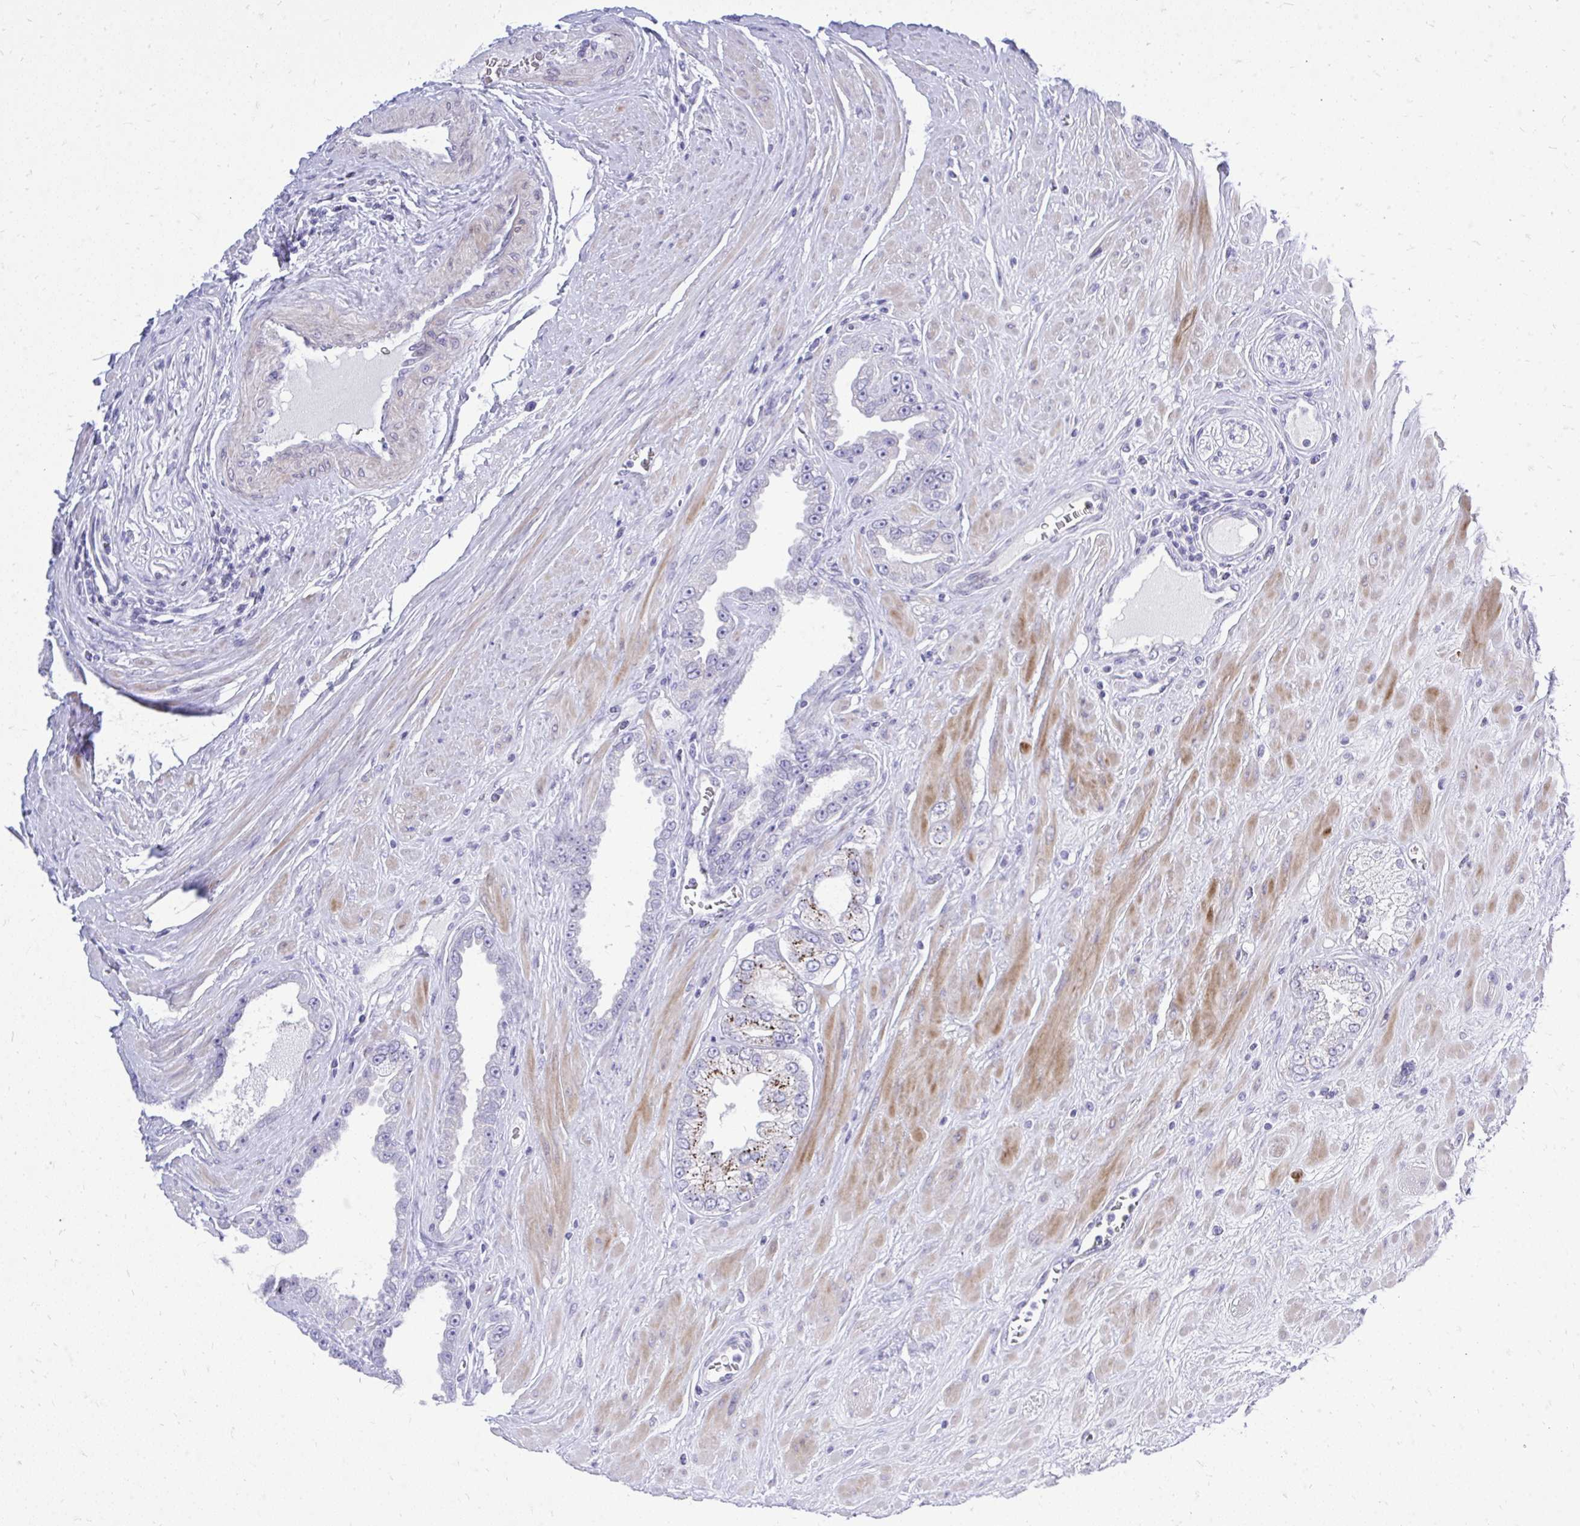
{"staining": {"intensity": "moderate", "quantity": "<25%", "location": "cytoplasmic/membranous"}, "tissue": "prostate cancer", "cell_type": "Tumor cells", "image_type": "cancer", "snomed": [{"axis": "morphology", "description": "Adenocarcinoma, High grade"}, {"axis": "topography", "description": "Prostate"}], "caption": "Immunohistochemical staining of prostate cancer (adenocarcinoma (high-grade)) exhibits low levels of moderate cytoplasmic/membranous staining in about <25% of tumor cells.", "gene": "GABRA1", "patient": {"sex": "male", "age": 66}}